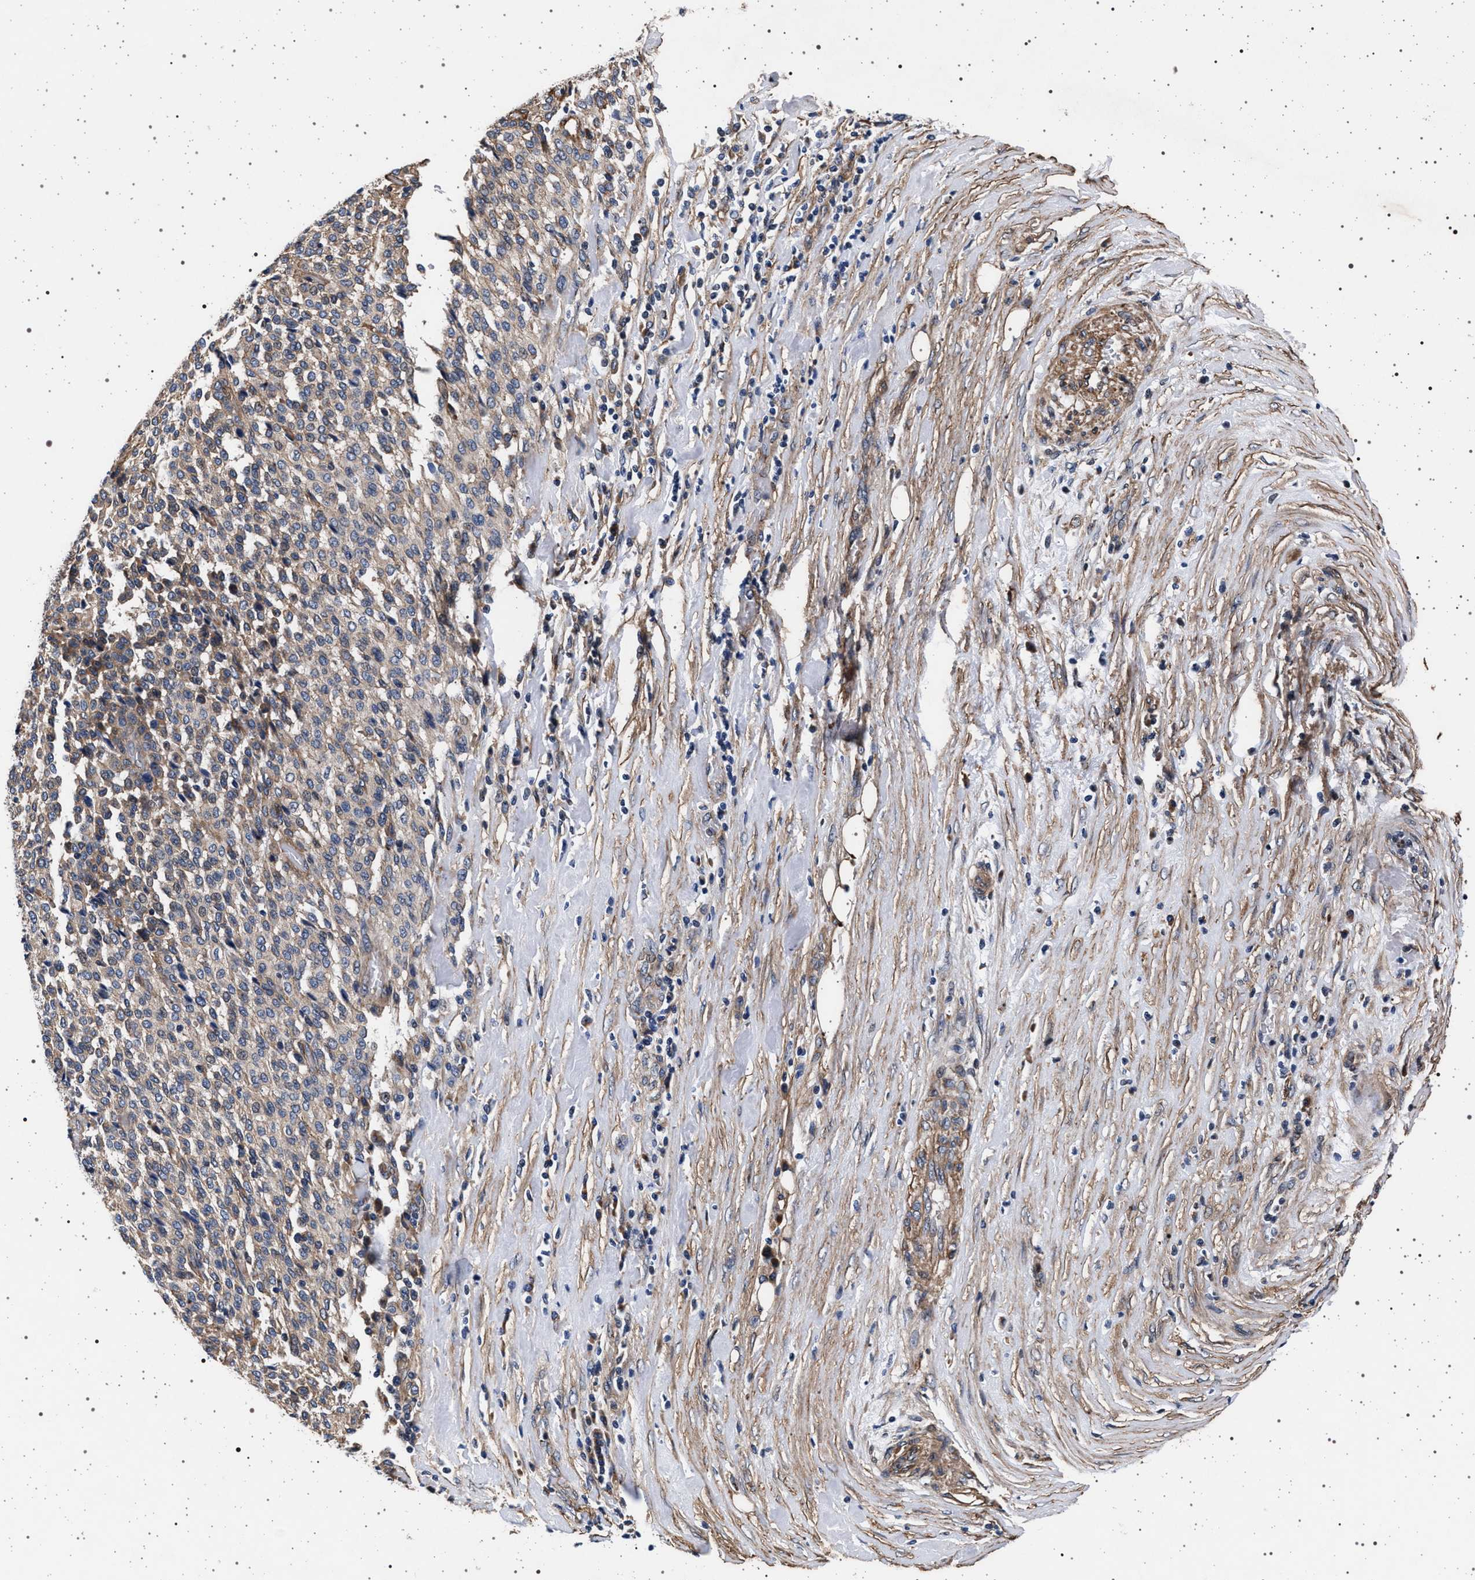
{"staining": {"intensity": "weak", "quantity": "25%-75%", "location": "cytoplasmic/membranous"}, "tissue": "melanoma", "cell_type": "Tumor cells", "image_type": "cancer", "snomed": [{"axis": "morphology", "description": "Malignant melanoma, Metastatic site"}, {"axis": "topography", "description": "Pancreas"}], "caption": "An image showing weak cytoplasmic/membranous positivity in about 25%-75% of tumor cells in malignant melanoma (metastatic site), as visualized by brown immunohistochemical staining.", "gene": "KCNK6", "patient": {"sex": "female", "age": 30}}